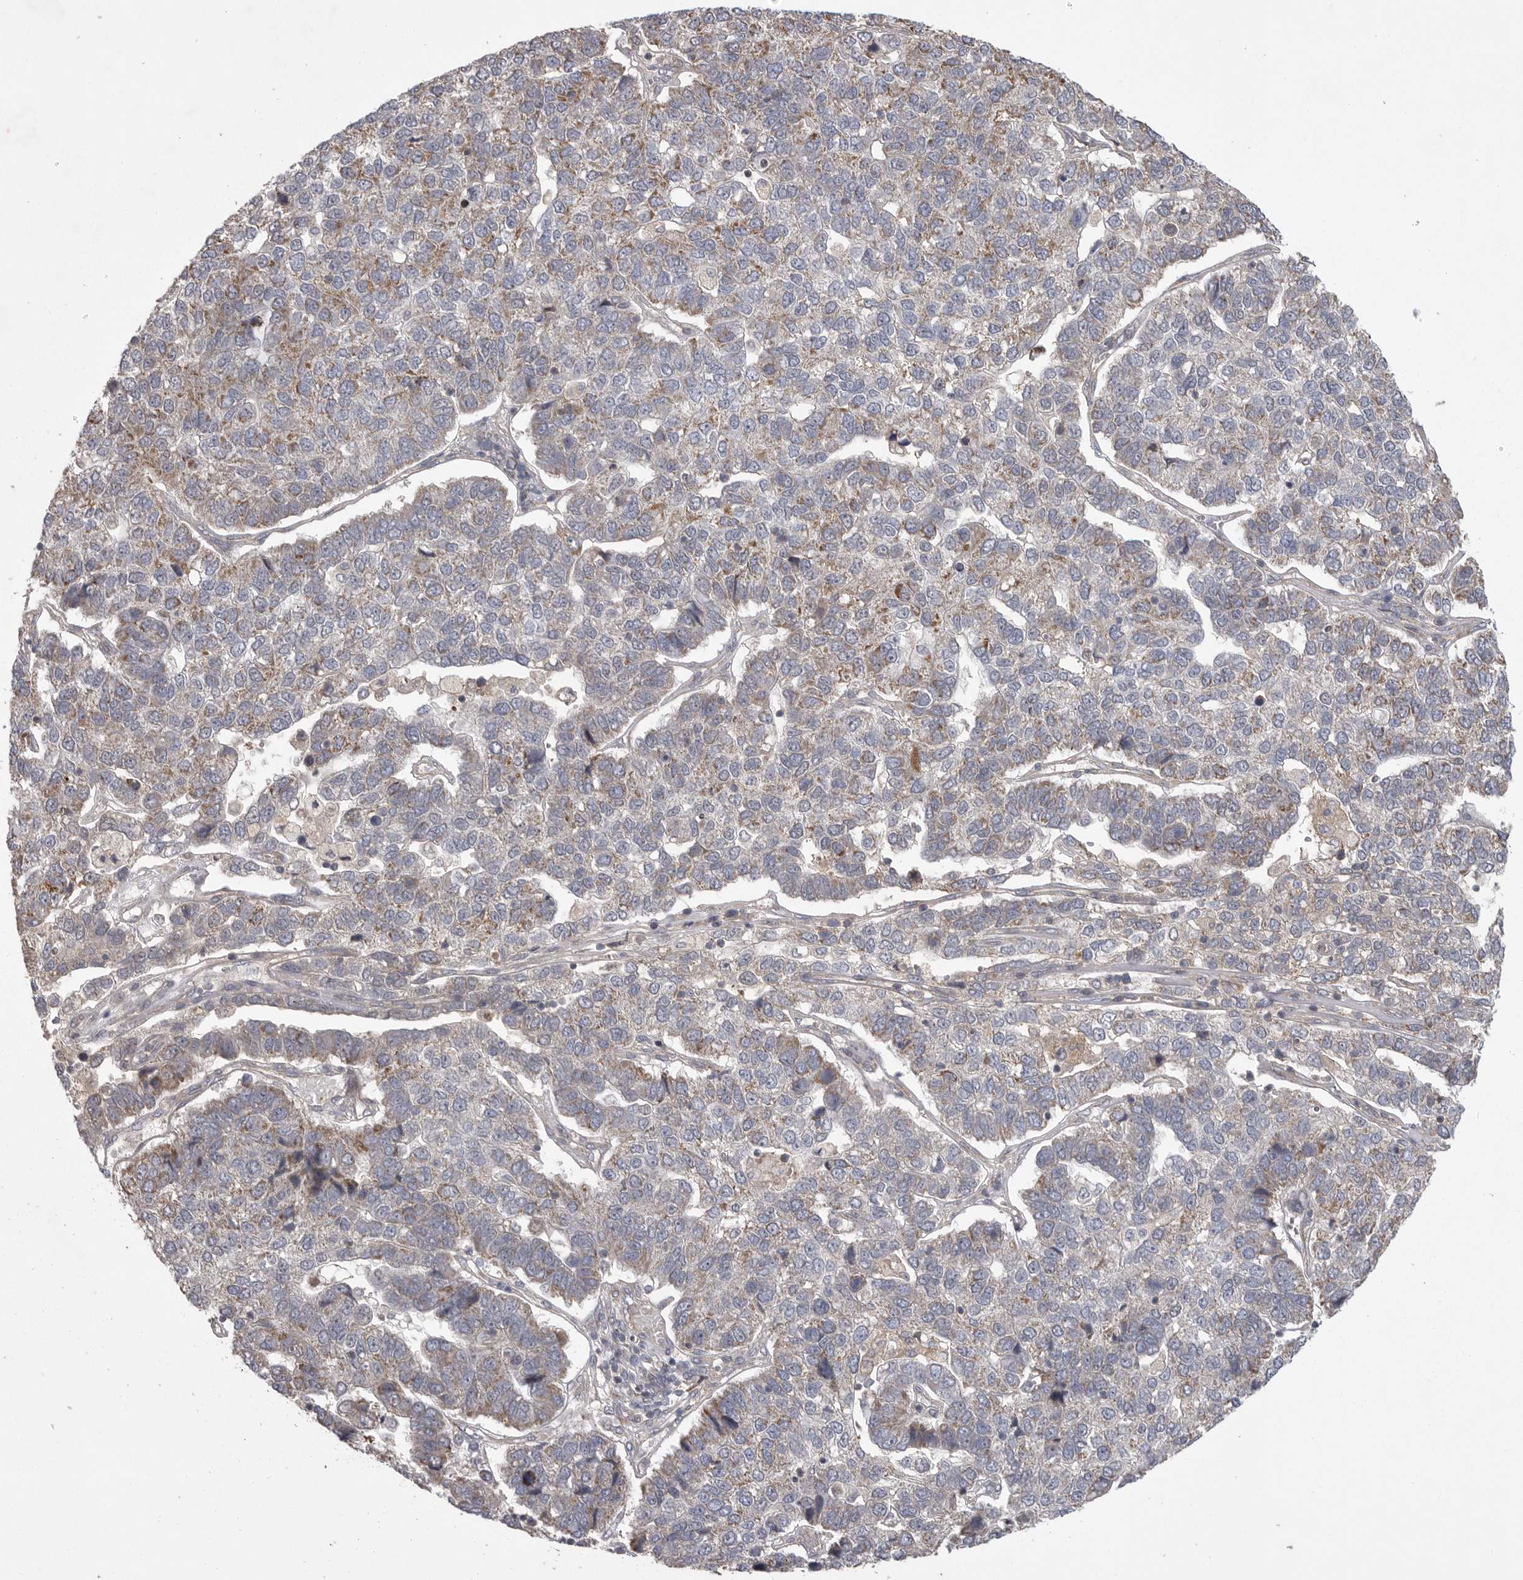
{"staining": {"intensity": "moderate", "quantity": "<25%", "location": "cytoplasmic/membranous"}, "tissue": "pancreatic cancer", "cell_type": "Tumor cells", "image_type": "cancer", "snomed": [{"axis": "morphology", "description": "Adenocarcinoma, NOS"}, {"axis": "topography", "description": "Pancreas"}], "caption": "IHC histopathology image of neoplastic tissue: human pancreatic cancer (adenocarcinoma) stained using IHC exhibits low levels of moderate protein expression localized specifically in the cytoplasmic/membranous of tumor cells, appearing as a cytoplasmic/membranous brown color.", "gene": "CRP", "patient": {"sex": "female", "age": 61}}